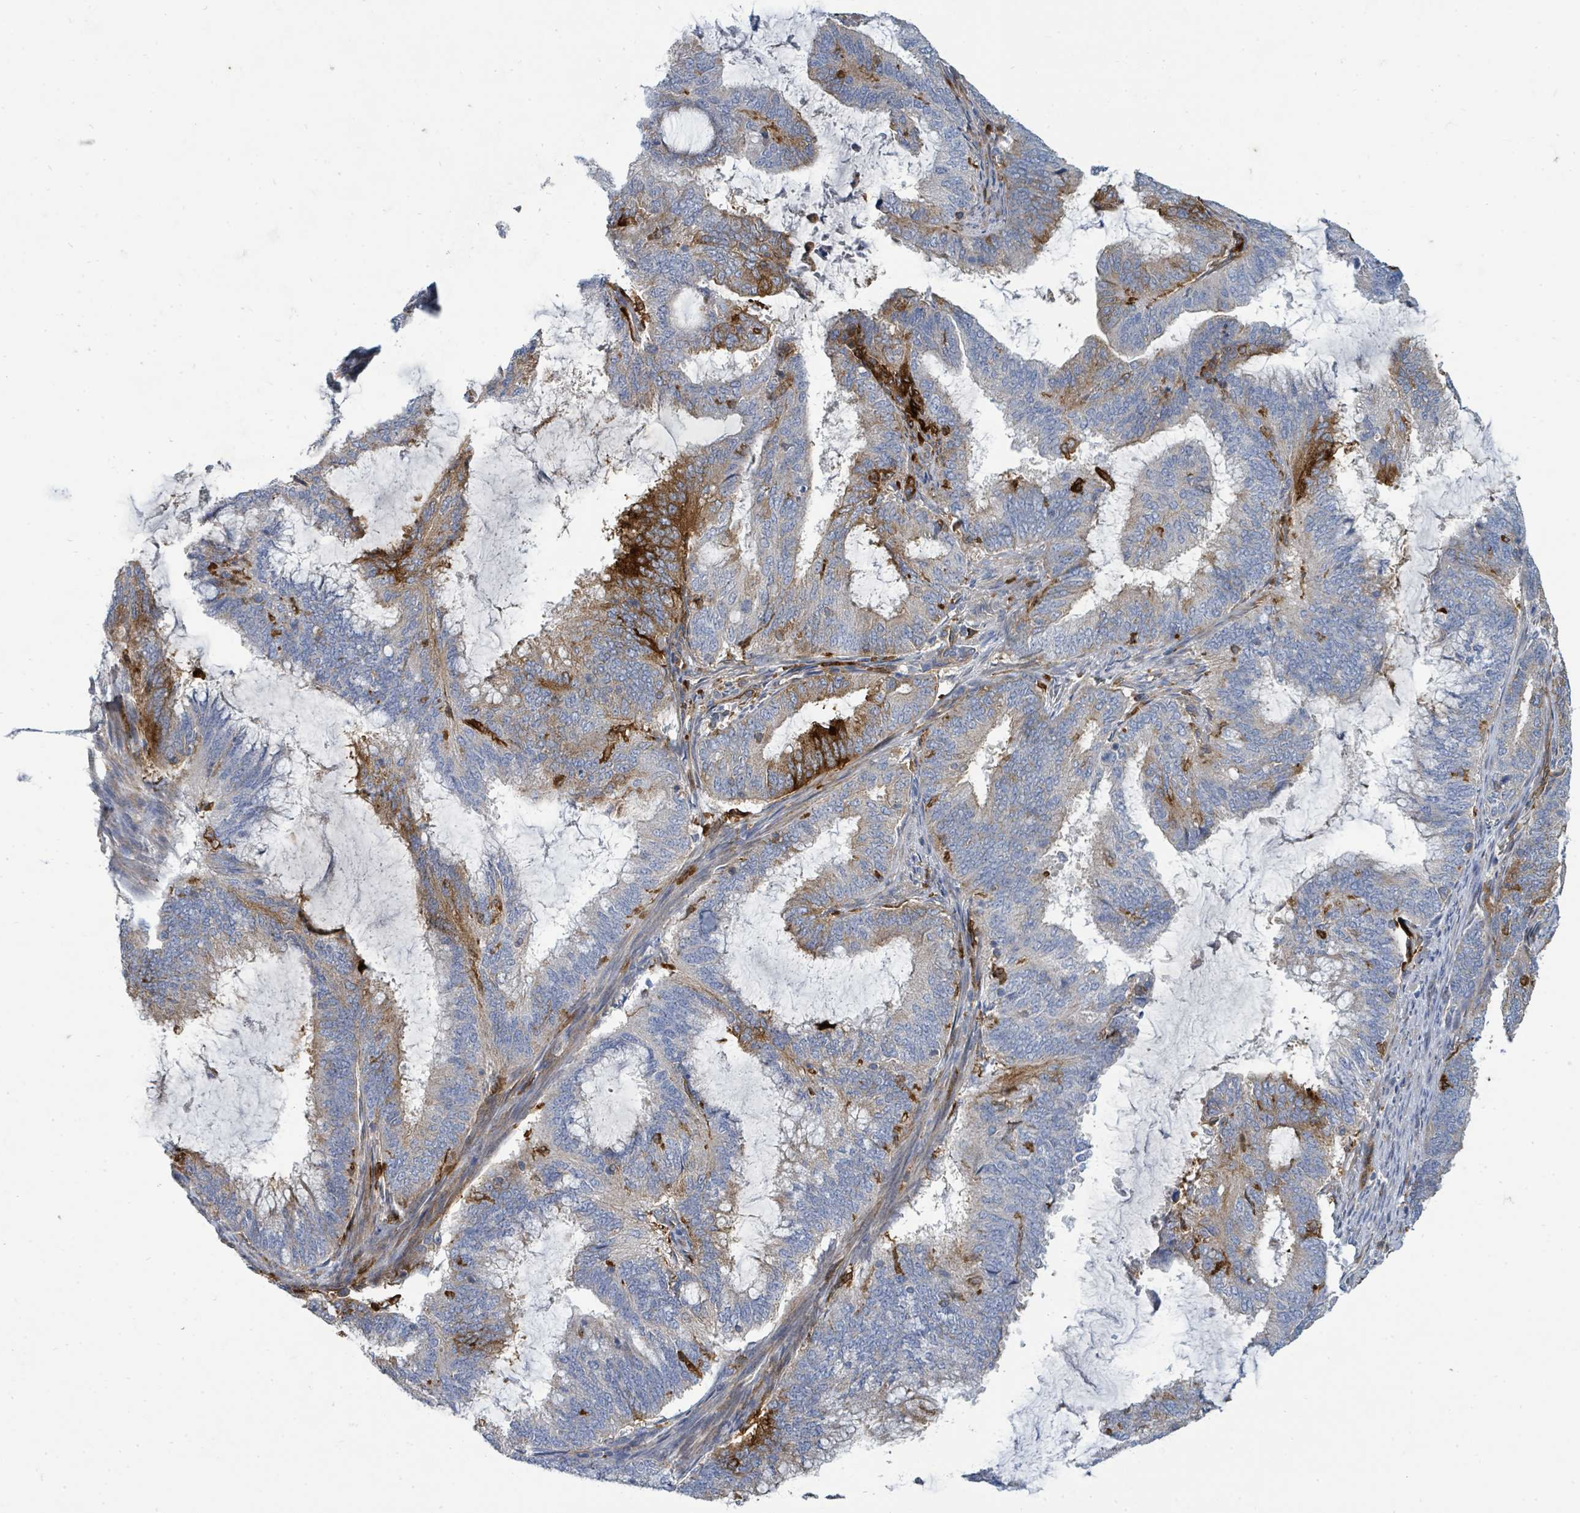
{"staining": {"intensity": "strong", "quantity": "<25%", "location": "cytoplasmic/membranous"}, "tissue": "endometrial cancer", "cell_type": "Tumor cells", "image_type": "cancer", "snomed": [{"axis": "morphology", "description": "Adenocarcinoma, NOS"}, {"axis": "topography", "description": "Endometrium"}], "caption": "Tumor cells exhibit medium levels of strong cytoplasmic/membranous staining in about <25% of cells in adenocarcinoma (endometrial).", "gene": "IFIT1", "patient": {"sex": "female", "age": 51}}